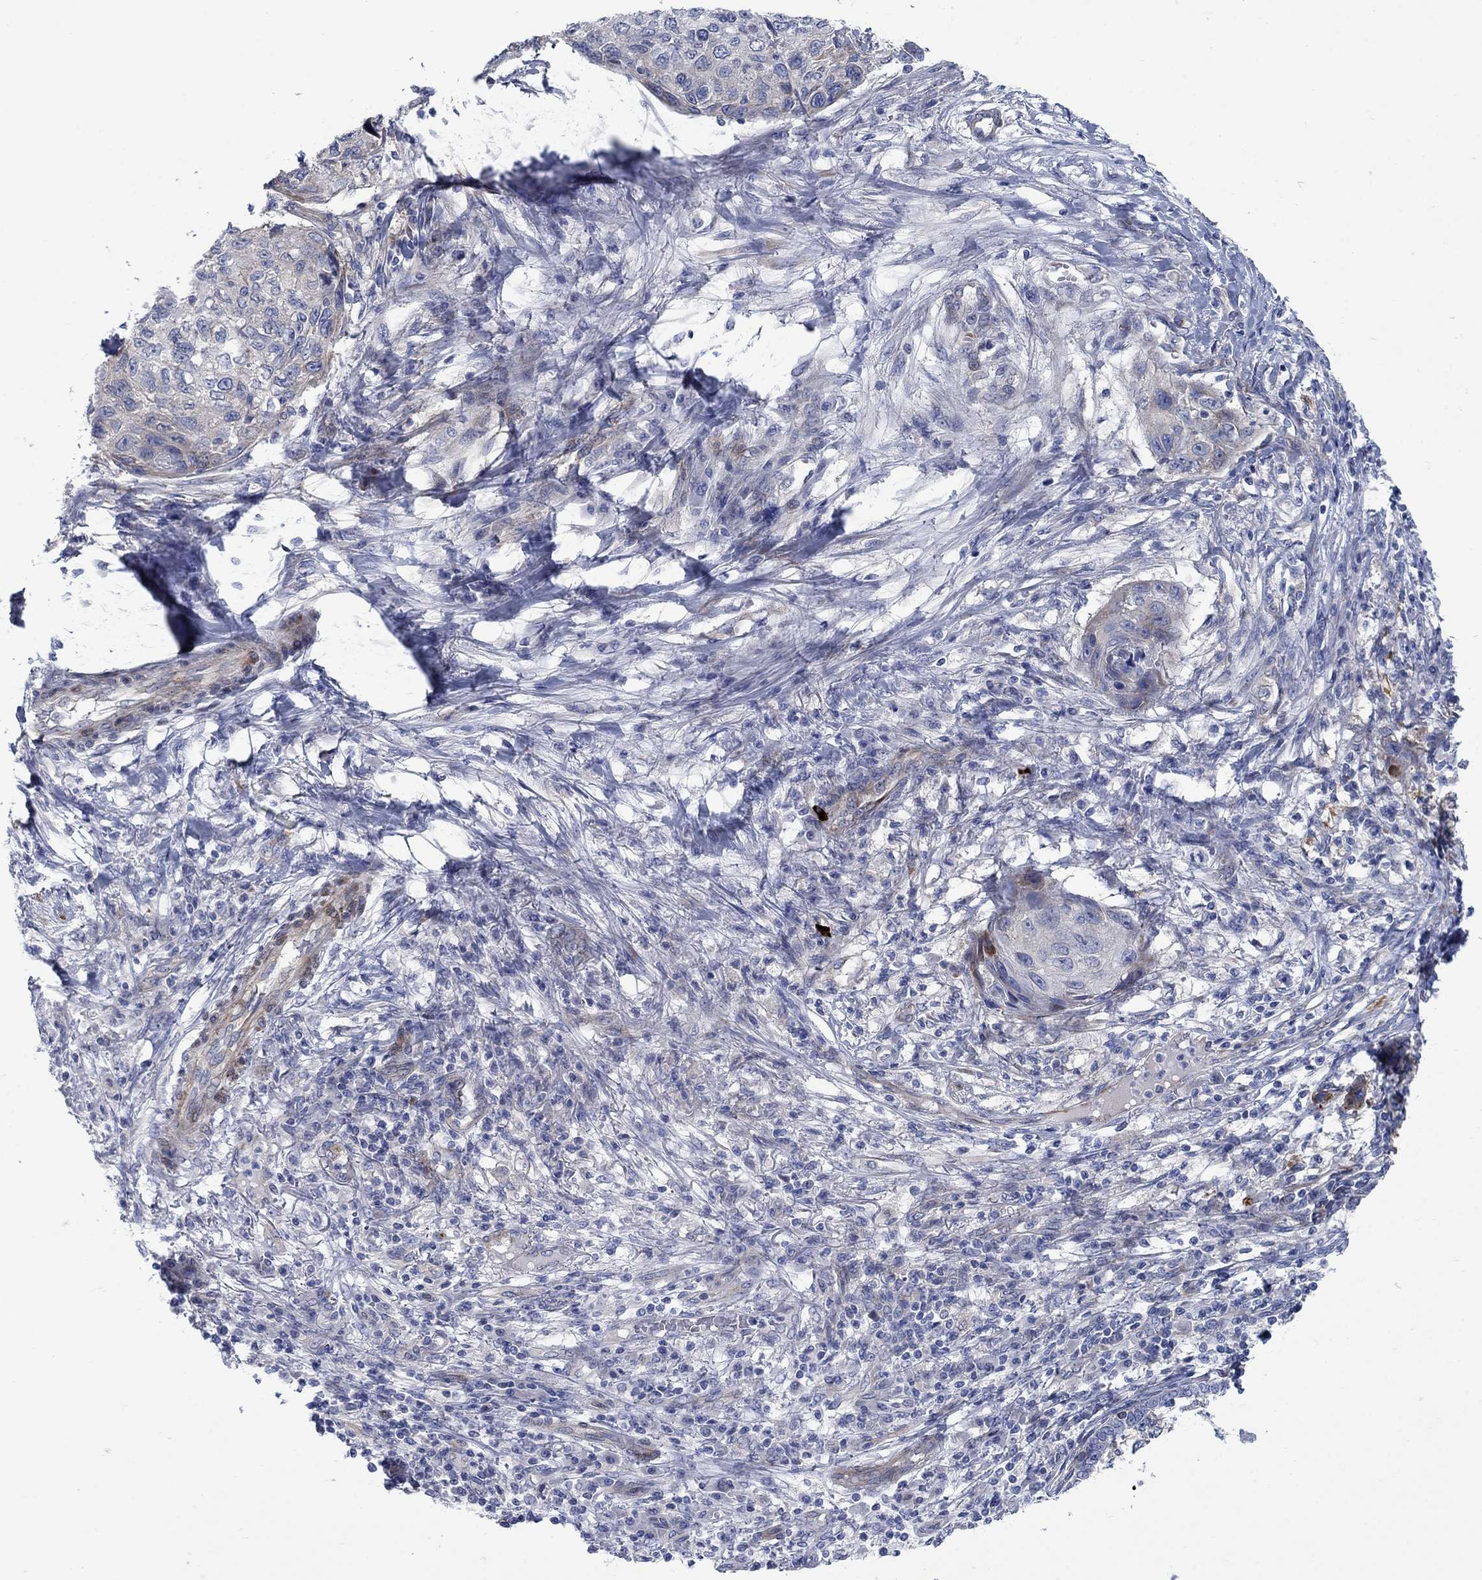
{"staining": {"intensity": "moderate", "quantity": "<25%", "location": "cytoplasmic/membranous"}, "tissue": "skin cancer", "cell_type": "Tumor cells", "image_type": "cancer", "snomed": [{"axis": "morphology", "description": "Squamous cell carcinoma, NOS"}, {"axis": "topography", "description": "Skin"}], "caption": "High-power microscopy captured an IHC micrograph of skin cancer, revealing moderate cytoplasmic/membranous expression in about <25% of tumor cells.", "gene": "FXR1", "patient": {"sex": "male", "age": 92}}